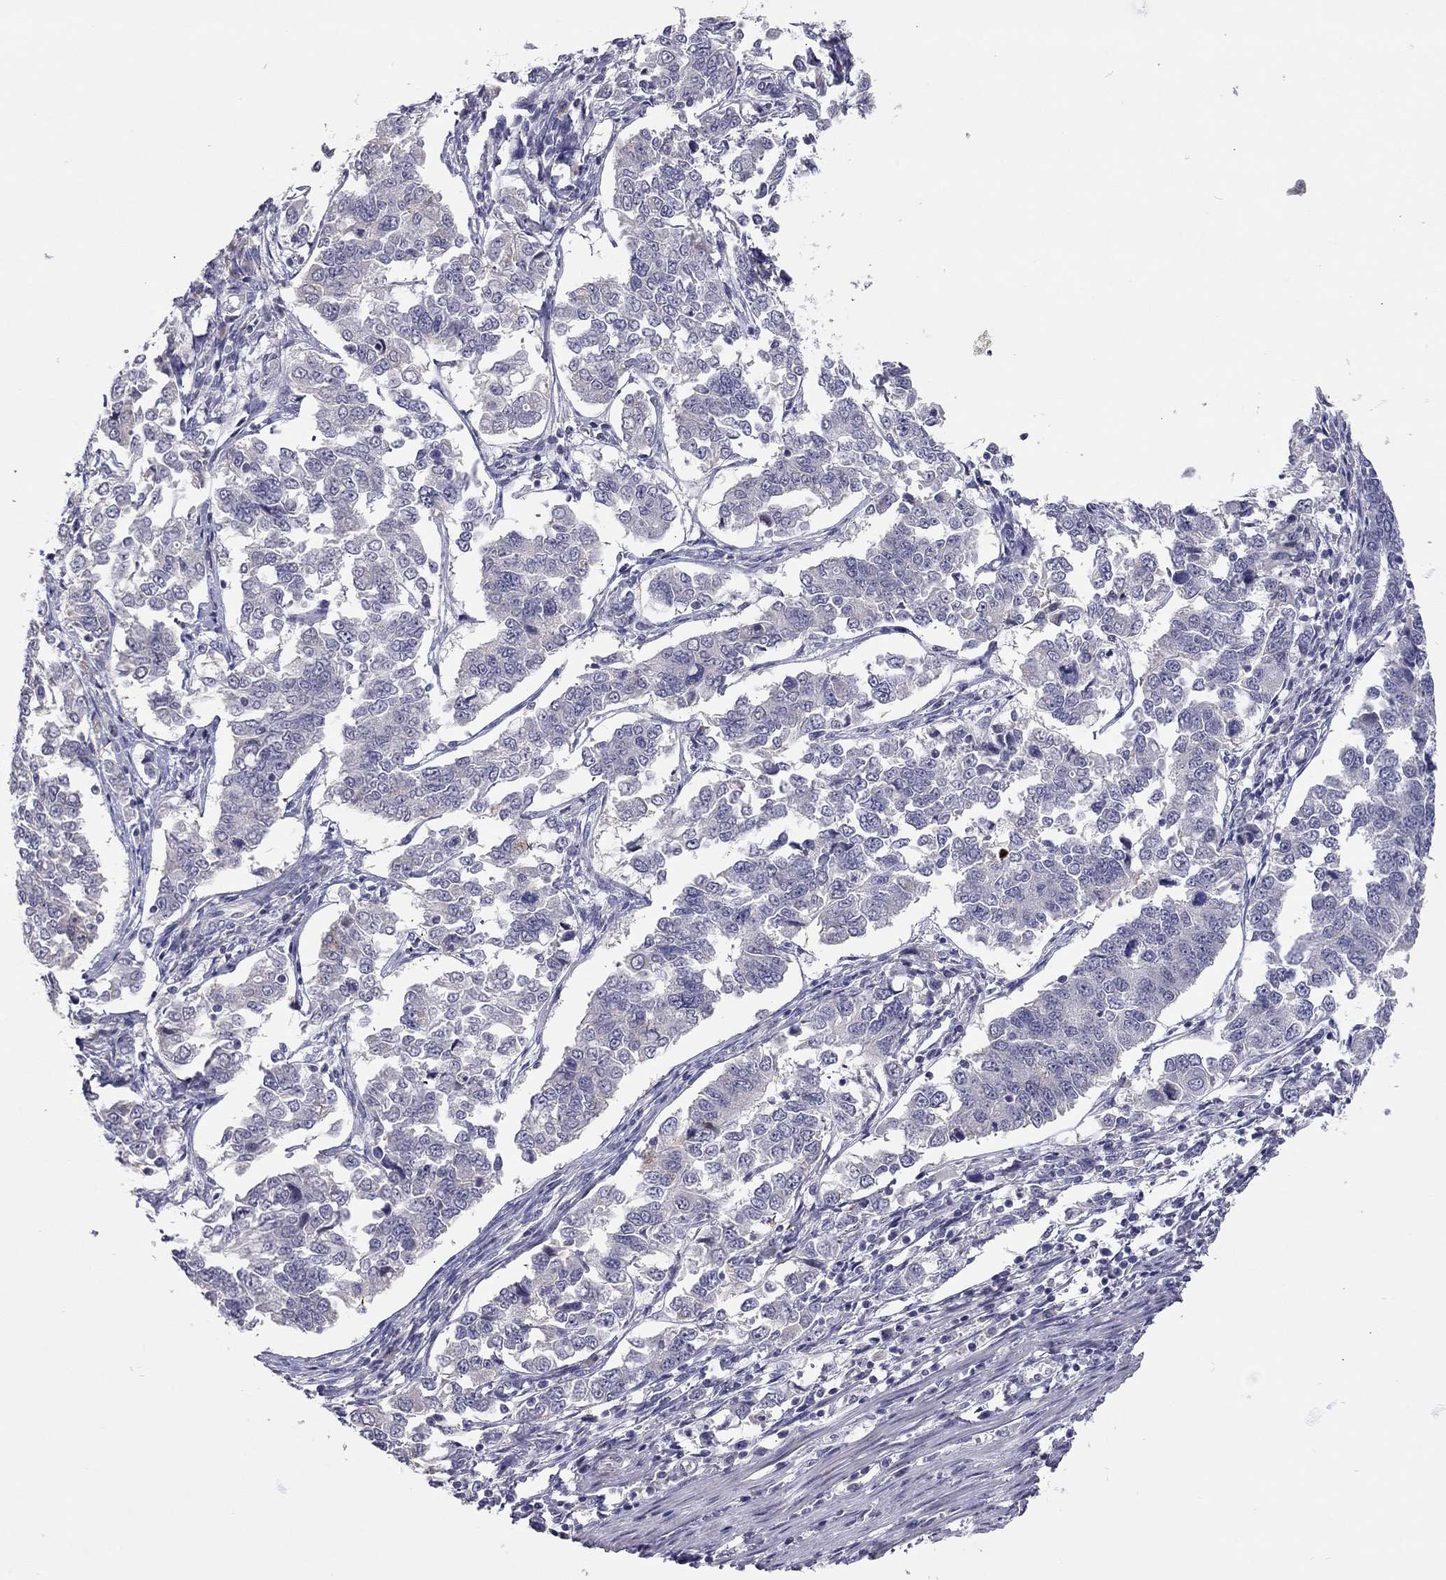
{"staining": {"intensity": "negative", "quantity": "none", "location": "none"}, "tissue": "endometrial cancer", "cell_type": "Tumor cells", "image_type": "cancer", "snomed": [{"axis": "morphology", "description": "Adenocarcinoma, NOS"}, {"axis": "topography", "description": "Endometrium"}], "caption": "IHC of human endometrial adenocarcinoma demonstrates no positivity in tumor cells. The staining is performed using DAB brown chromogen with nuclei counter-stained in using hematoxylin.", "gene": "SCARB1", "patient": {"sex": "female", "age": 43}}